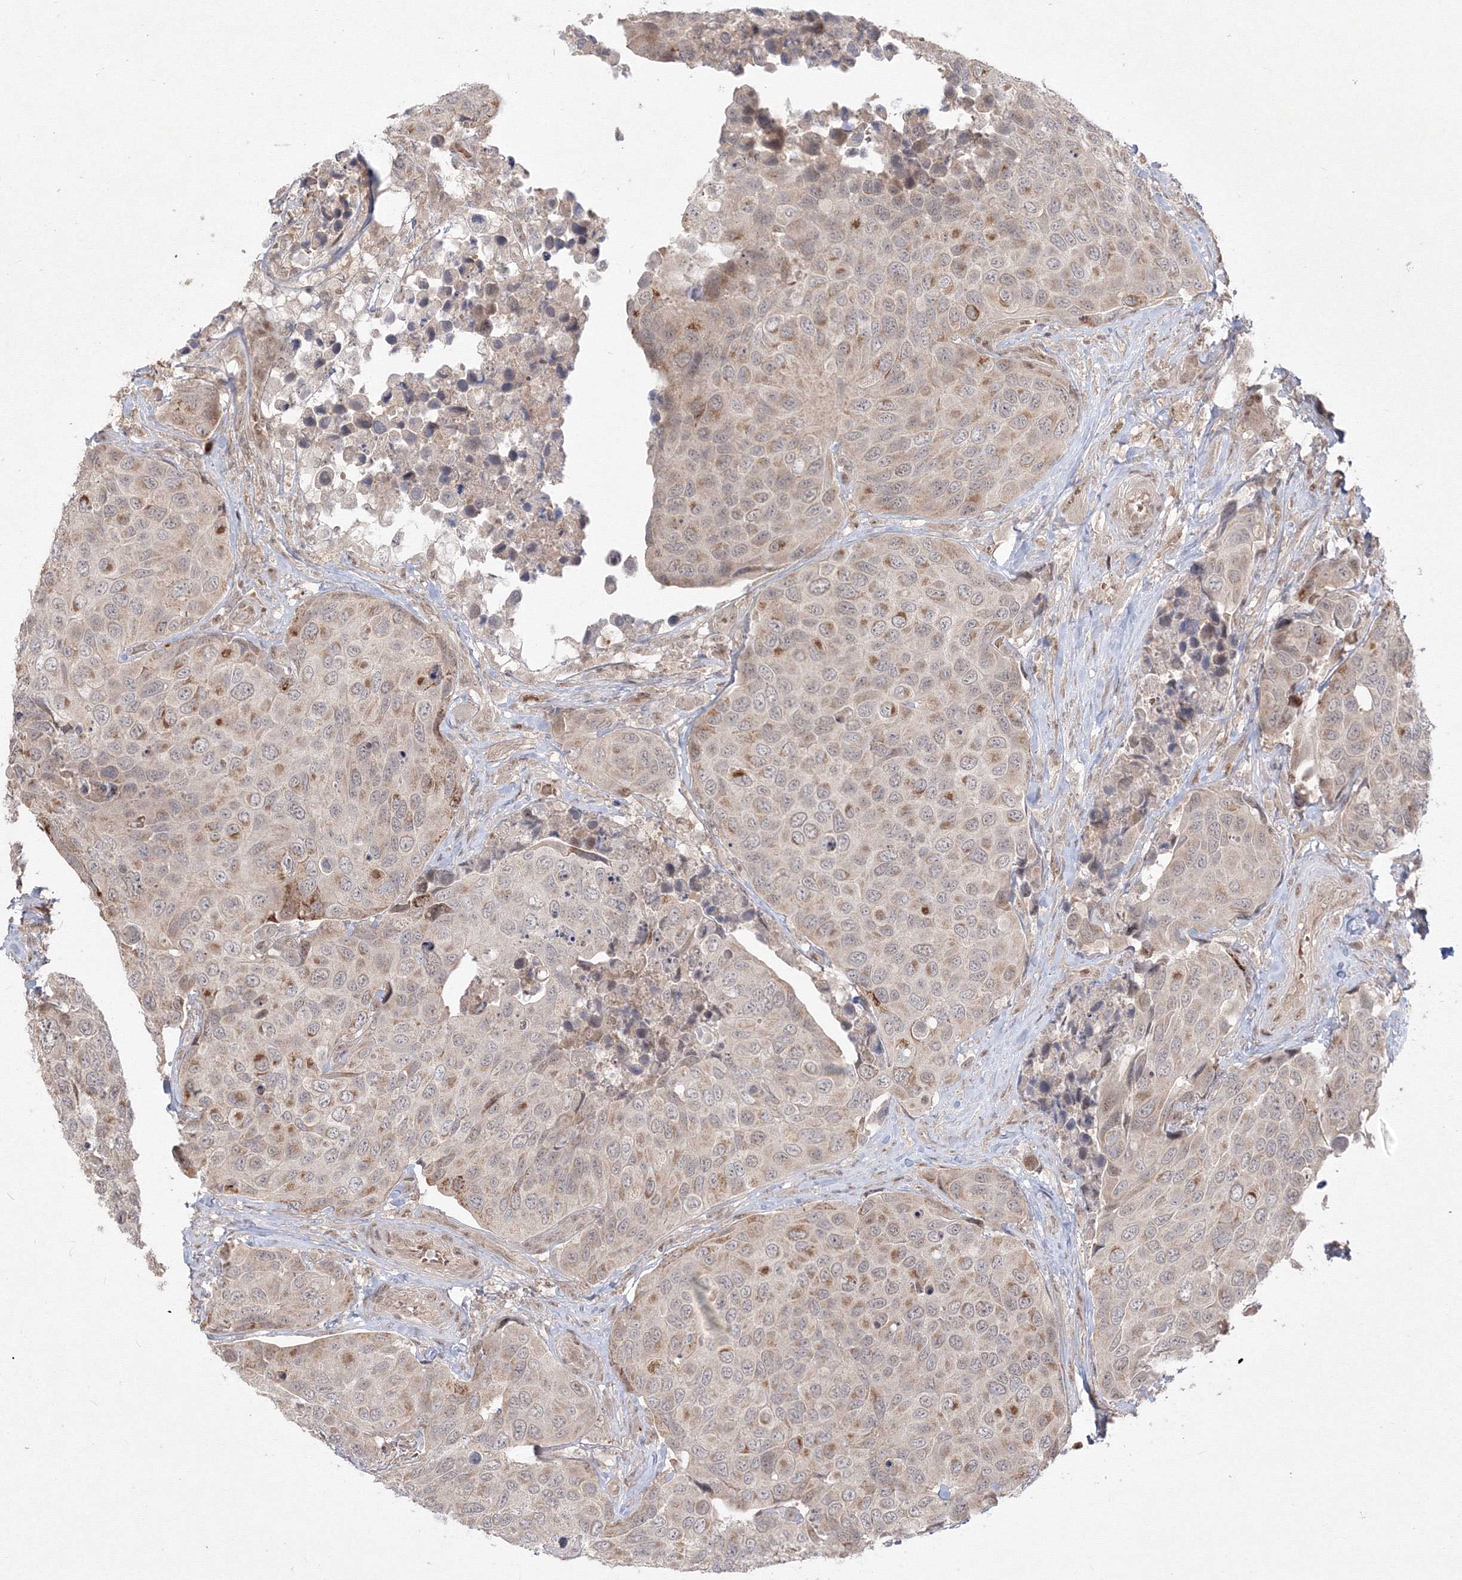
{"staining": {"intensity": "moderate", "quantity": "<25%", "location": "cytoplasmic/membranous"}, "tissue": "urothelial cancer", "cell_type": "Tumor cells", "image_type": "cancer", "snomed": [{"axis": "morphology", "description": "Urothelial carcinoma, High grade"}, {"axis": "topography", "description": "Urinary bladder"}], "caption": "Urothelial cancer stained with DAB (3,3'-diaminobenzidine) immunohistochemistry demonstrates low levels of moderate cytoplasmic/membranous staining in about <25% of tumor cells. The protein of interest is shown in brown color, while the nuclei are stained blue.", "gene": "COPS4", "patient": {"sex": "male", "age": 74}}